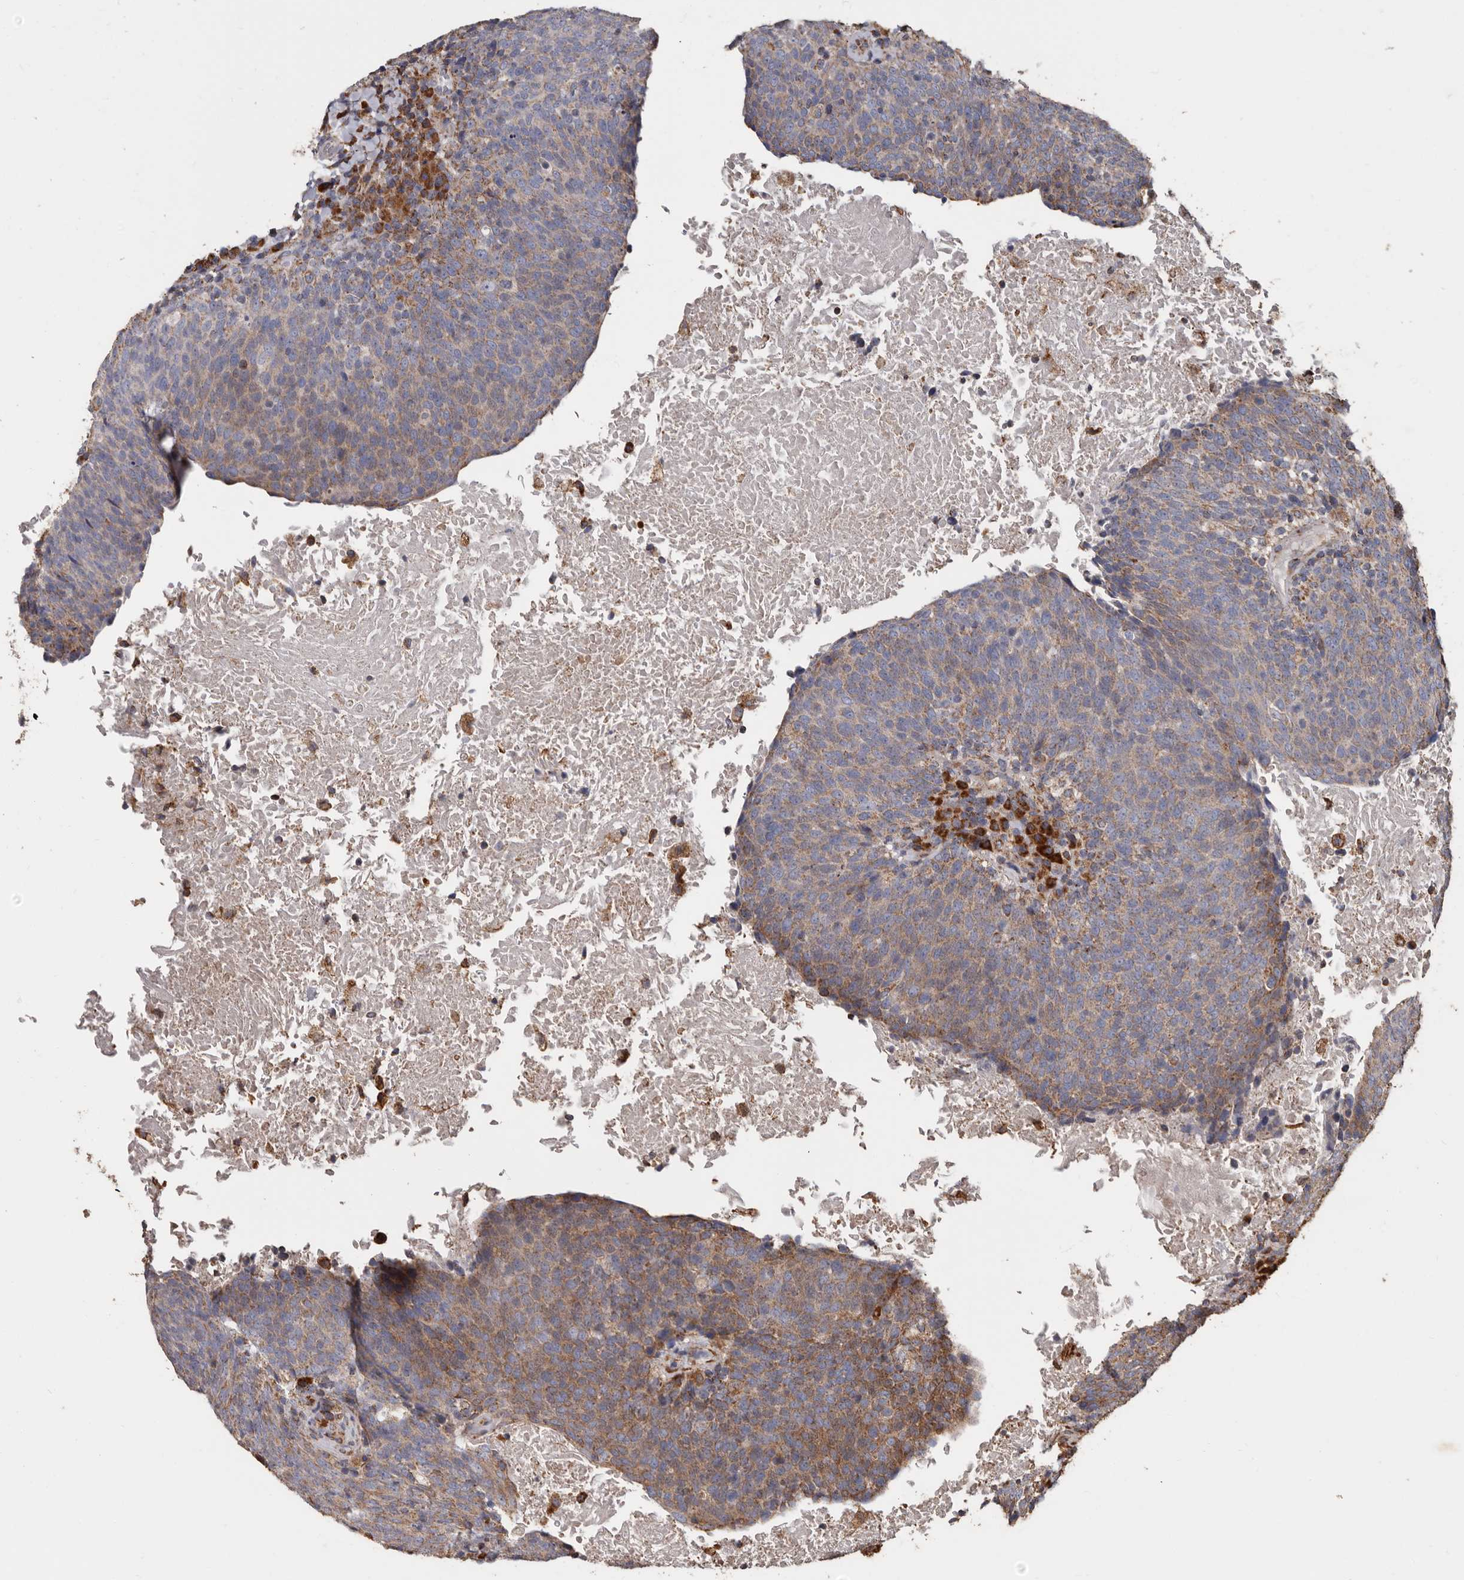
{"staining": {"intensity": "moderate", "quantity": "25%-75%", "location": "cytoplasmic/membranous"}, "tissue": "head and neck cancer", "cell_type": "Tumor cells", "image_type": "cancer", "snomed": [{"axis": "morphology", "description": "Squamous cell carcinoma, NOS"}, {"axis": "morphology", "description": "Squamous cell carcinoma, metastatic, NOS"}, {"axis": "topography", "description": "Lymph node"}, {"axis": "topography", "description": "Head-Neck"}], "caption": "Immunohistochemical staining of human head and neck cancer (squamous cell carcinoma) displays medium levels of moderate cytoplasmic/membranous protein expression in about 25%-75% of tumor cells.", "gene": "OSGIN2", "patient": {"sex": "male", "age": 62}}